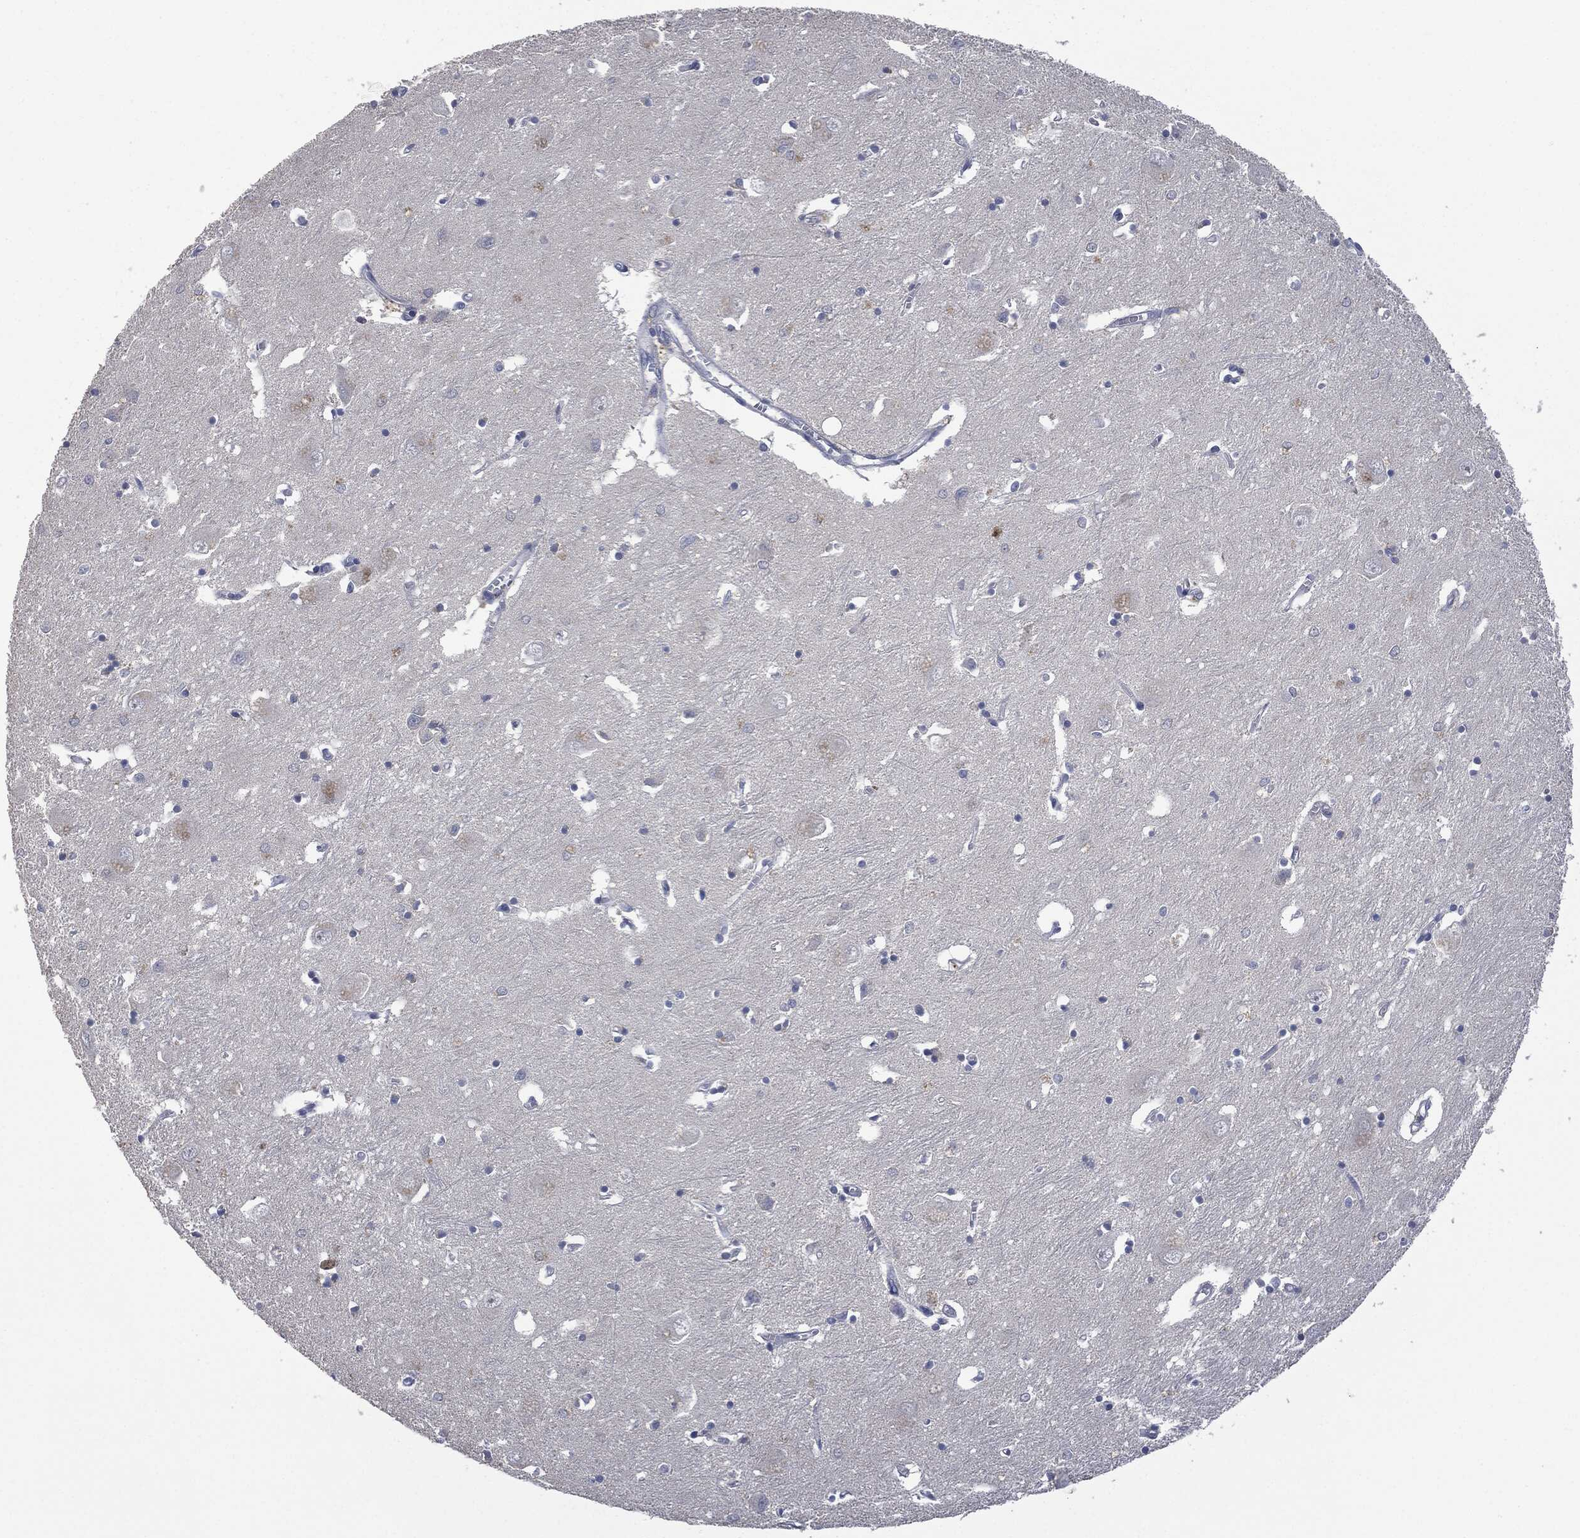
{"staining": {"intensity": "negative", "quantity": "none", "location": "none"}, "tissue": "caudate", "cell_type": "Glial cells", "image_type": "normal", "snomed": [{"axis": "morphology", "description": "Normal tissue, NOS"}, {"axis": "topography", "description": "Lateral ventricle wall"}], "caption": "Immunohistochemistry of normal human caudate displays no expression in glial cells.", "gene": "IL1RN", "patient": {"sex": "male", "age": 54}}